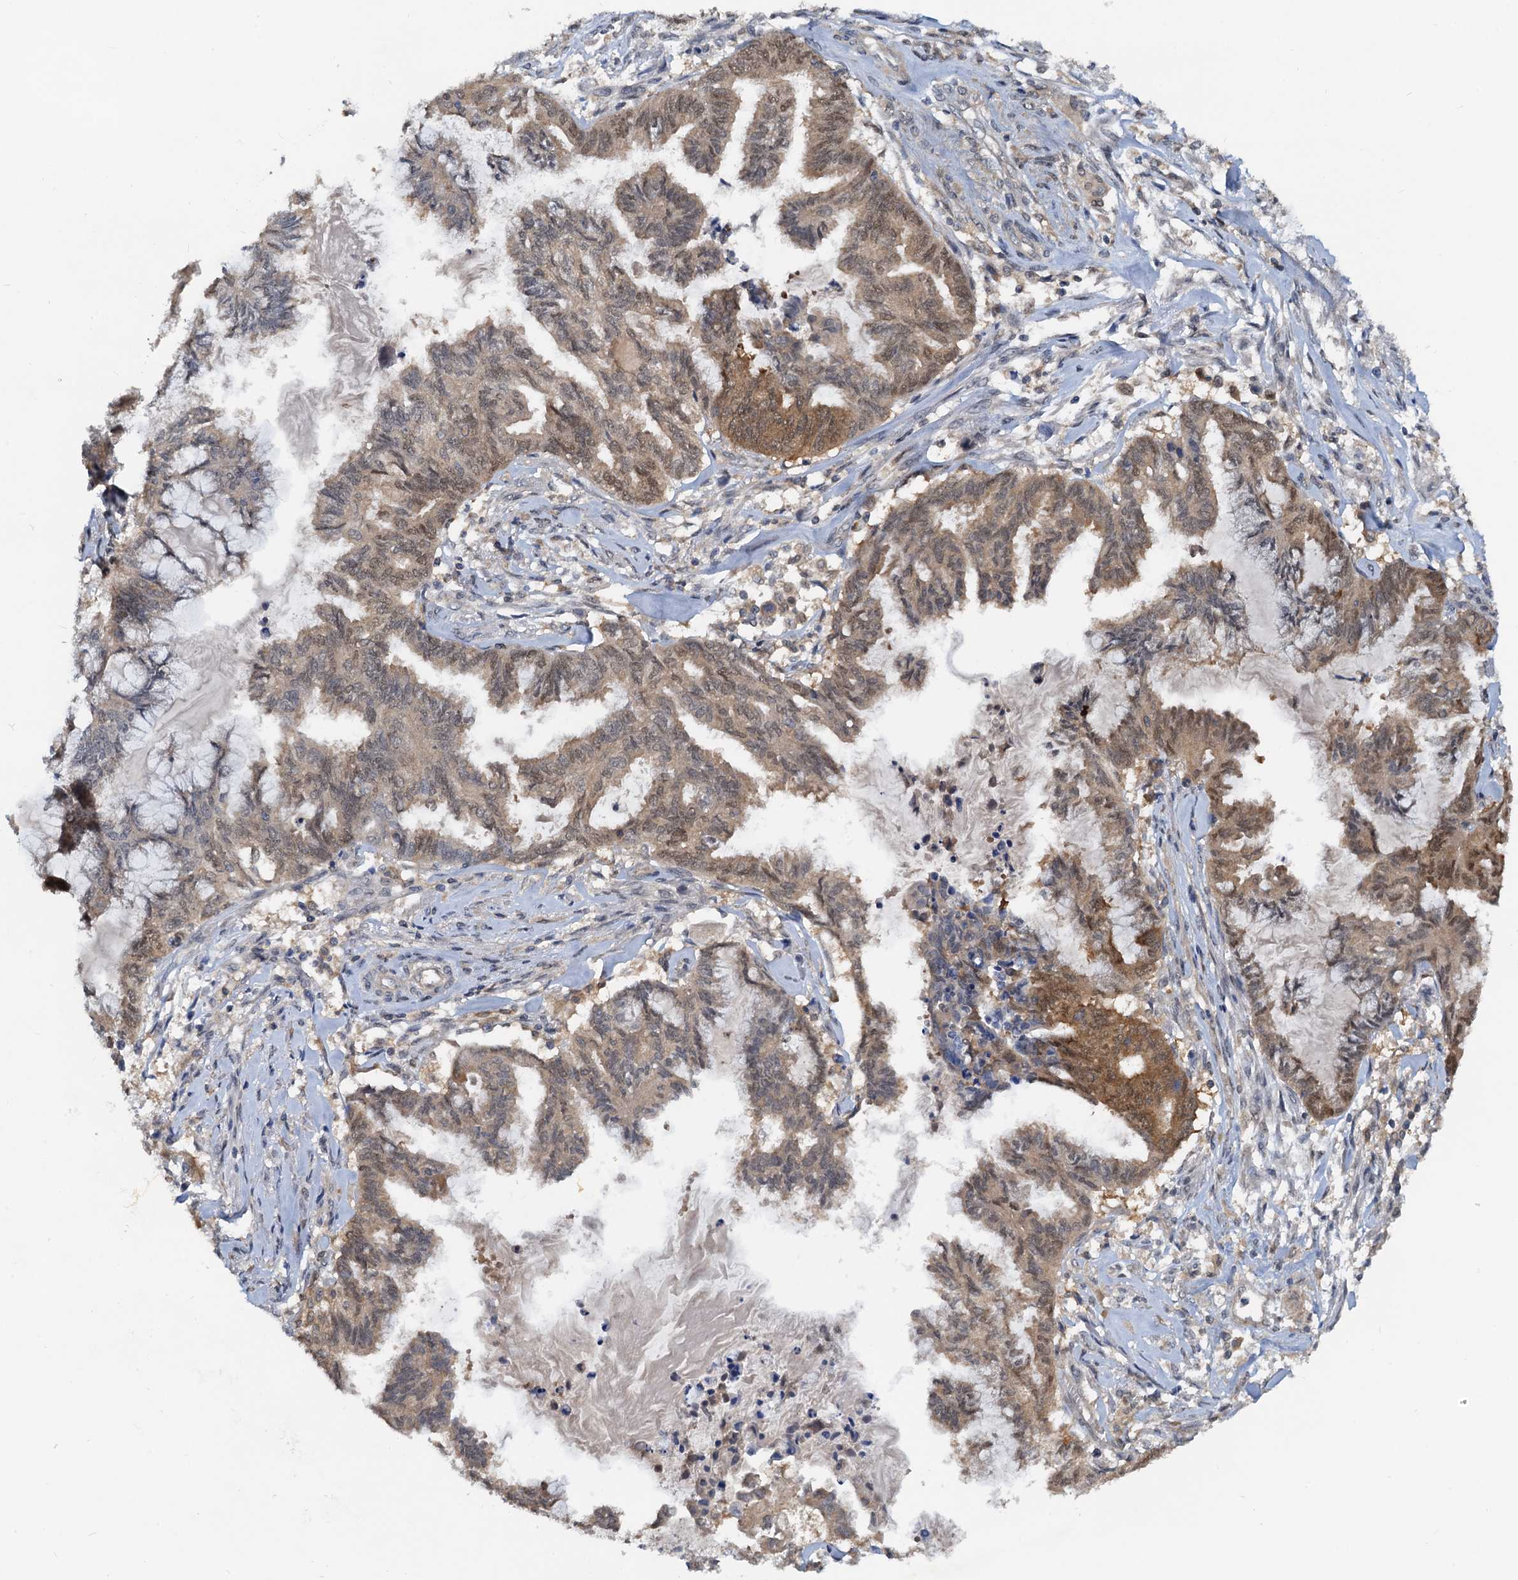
{"staining": {"intensity": "moderate", "quantity": ">75%", "location": "cytoplasmic/membranous,nuclear"}, "tissue": "endometrial cancer", "cell_type": "Tumor cells", "image_type": "cancer", "snomed": [{"axis": "morphology", "description": "Adenocarcinoma, NOS"}, {"axis": "topography", "description": "Endometrium"}], "caption": "Human endometrial adenocarcinoma stained with a protein marker demonstrates moderate staining in tumor cells.", "gene": "PTGES3", "patient": {"sex": "female", "age": 86}}